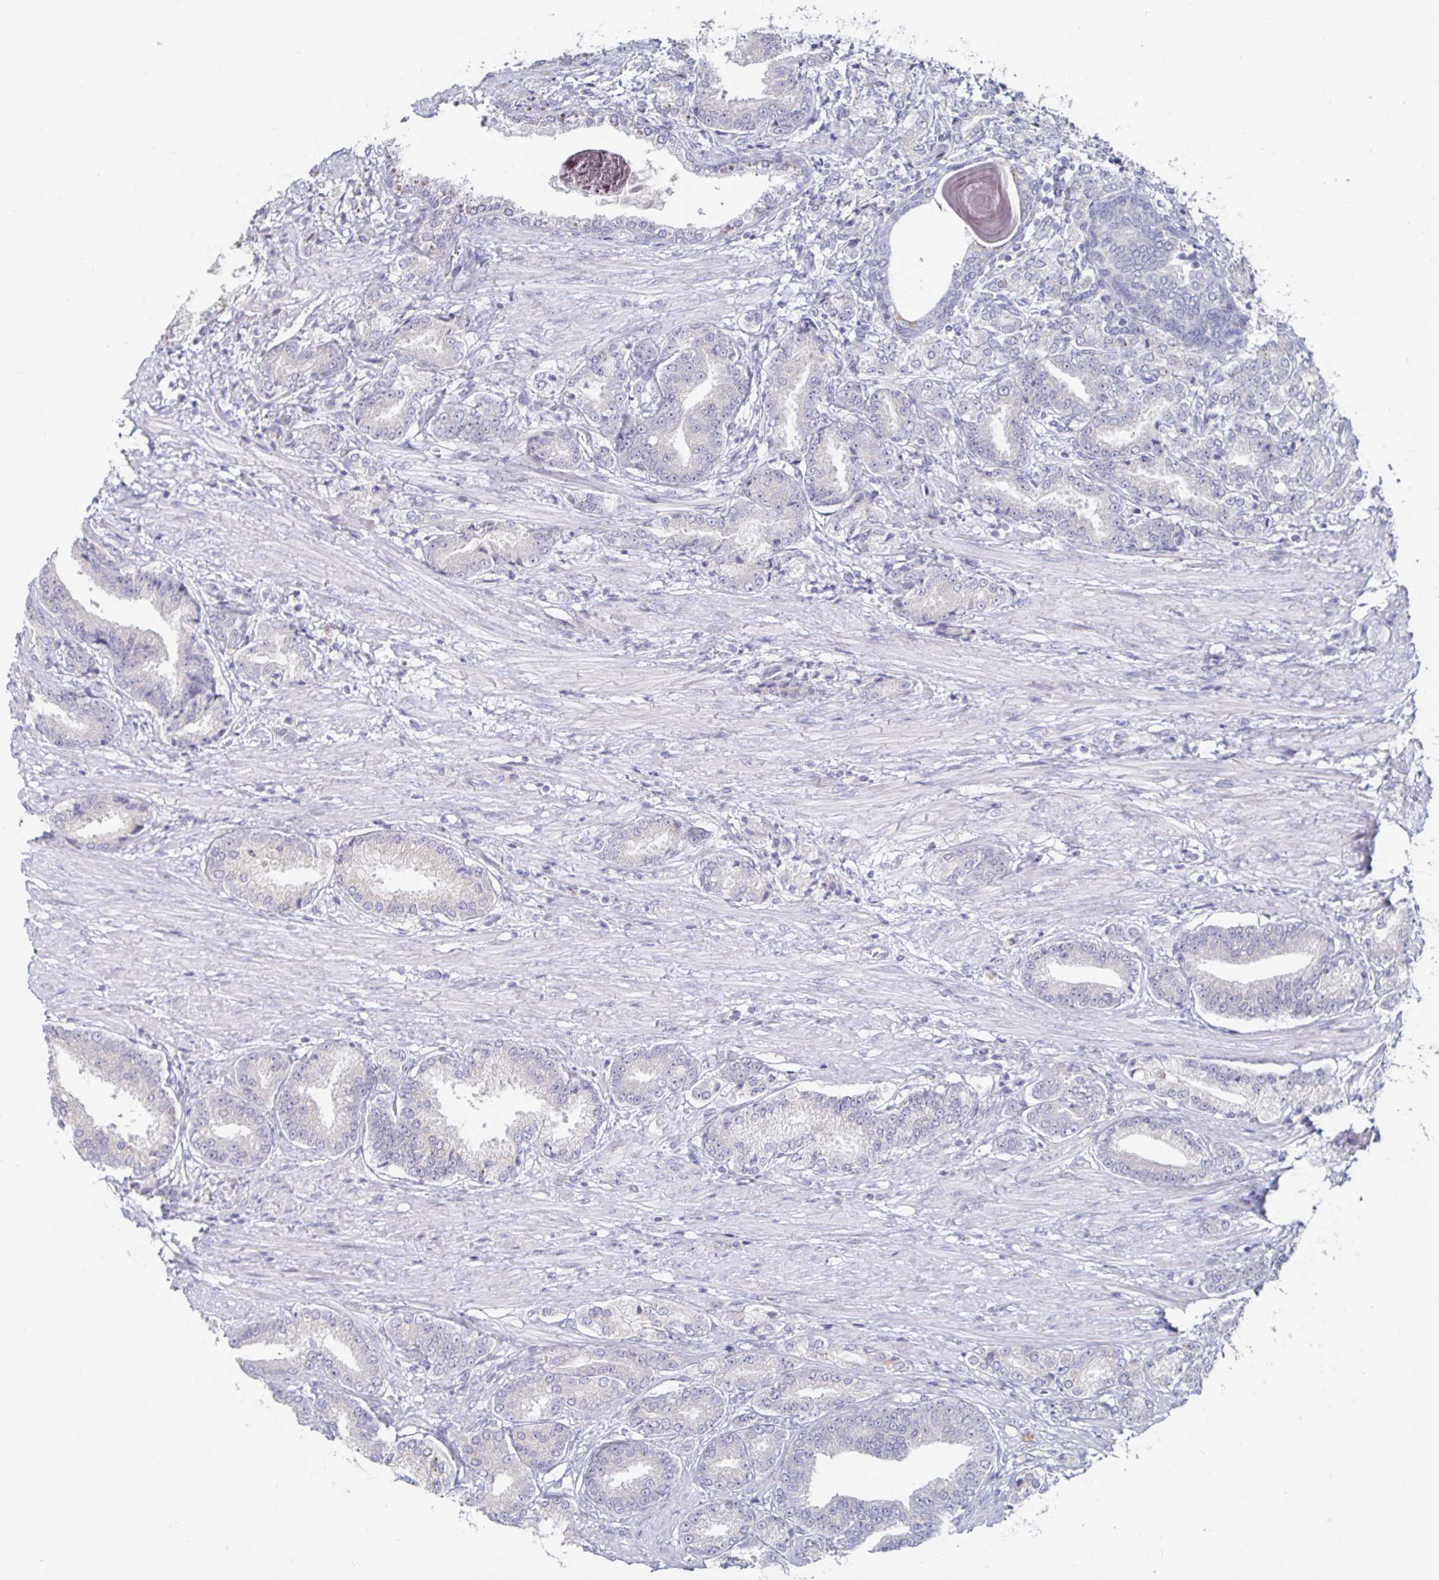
{"staining": {"intensity": "negative", "quantity": "none", "location": "none"}, "tissue": "prostate cancer", "cell_type": "Tumor cells", "image_type": "cancer", "snomed": [{"axis": "morphology", "description": "Adenocarcinoma, High grade"}, {"axis": "topography", "description": "Prostate and seminal vesicle, NOS"}], "caption": "A micrograph of human prostate high-grade adenocarcinoma is negative for staining in tumor cells. (DAB (3,3'-diaminobenzidine) IHC visualized using brightfield microscopy, high magnification).", "gene": "SPPL3", "patient": {"sex": "male", "age": 61}}